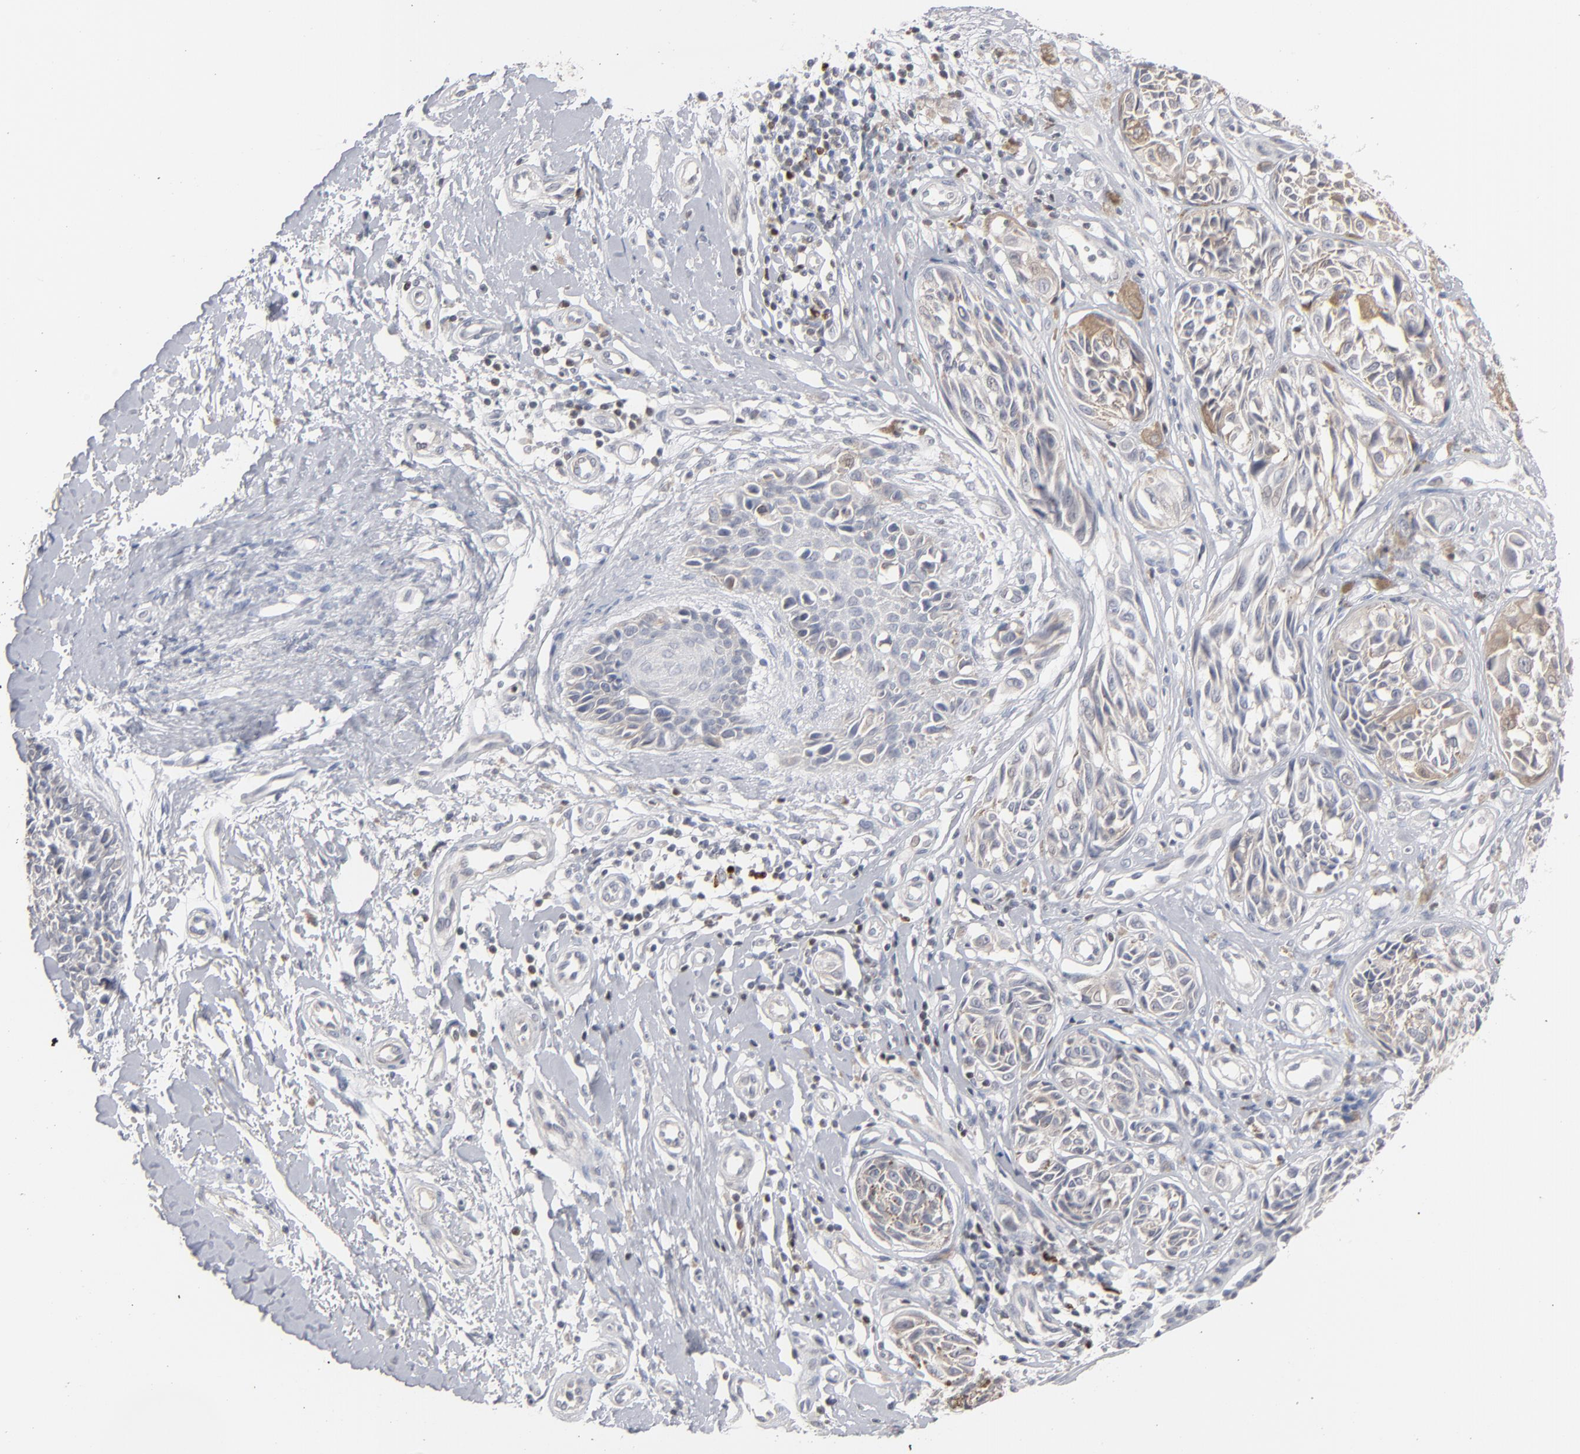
{"staining": {"intensity": "negative", "quantity": "none", "location": "none"}, "tissue": "melanoma", "cell_type": "Tumor cells", "image_type": "cancer", "snomed": [{"axis": "morphology", "description": "Malignant melanoma, NOS"}, {"axis": "topography", "description": "Skin"}], "caption": "Malignant melanoma stained for a protein using immunohistochemistry demonstrates no staining tumor cells.", "gene": "STAT4", "patient": {"sex": "male", "age": 67}}